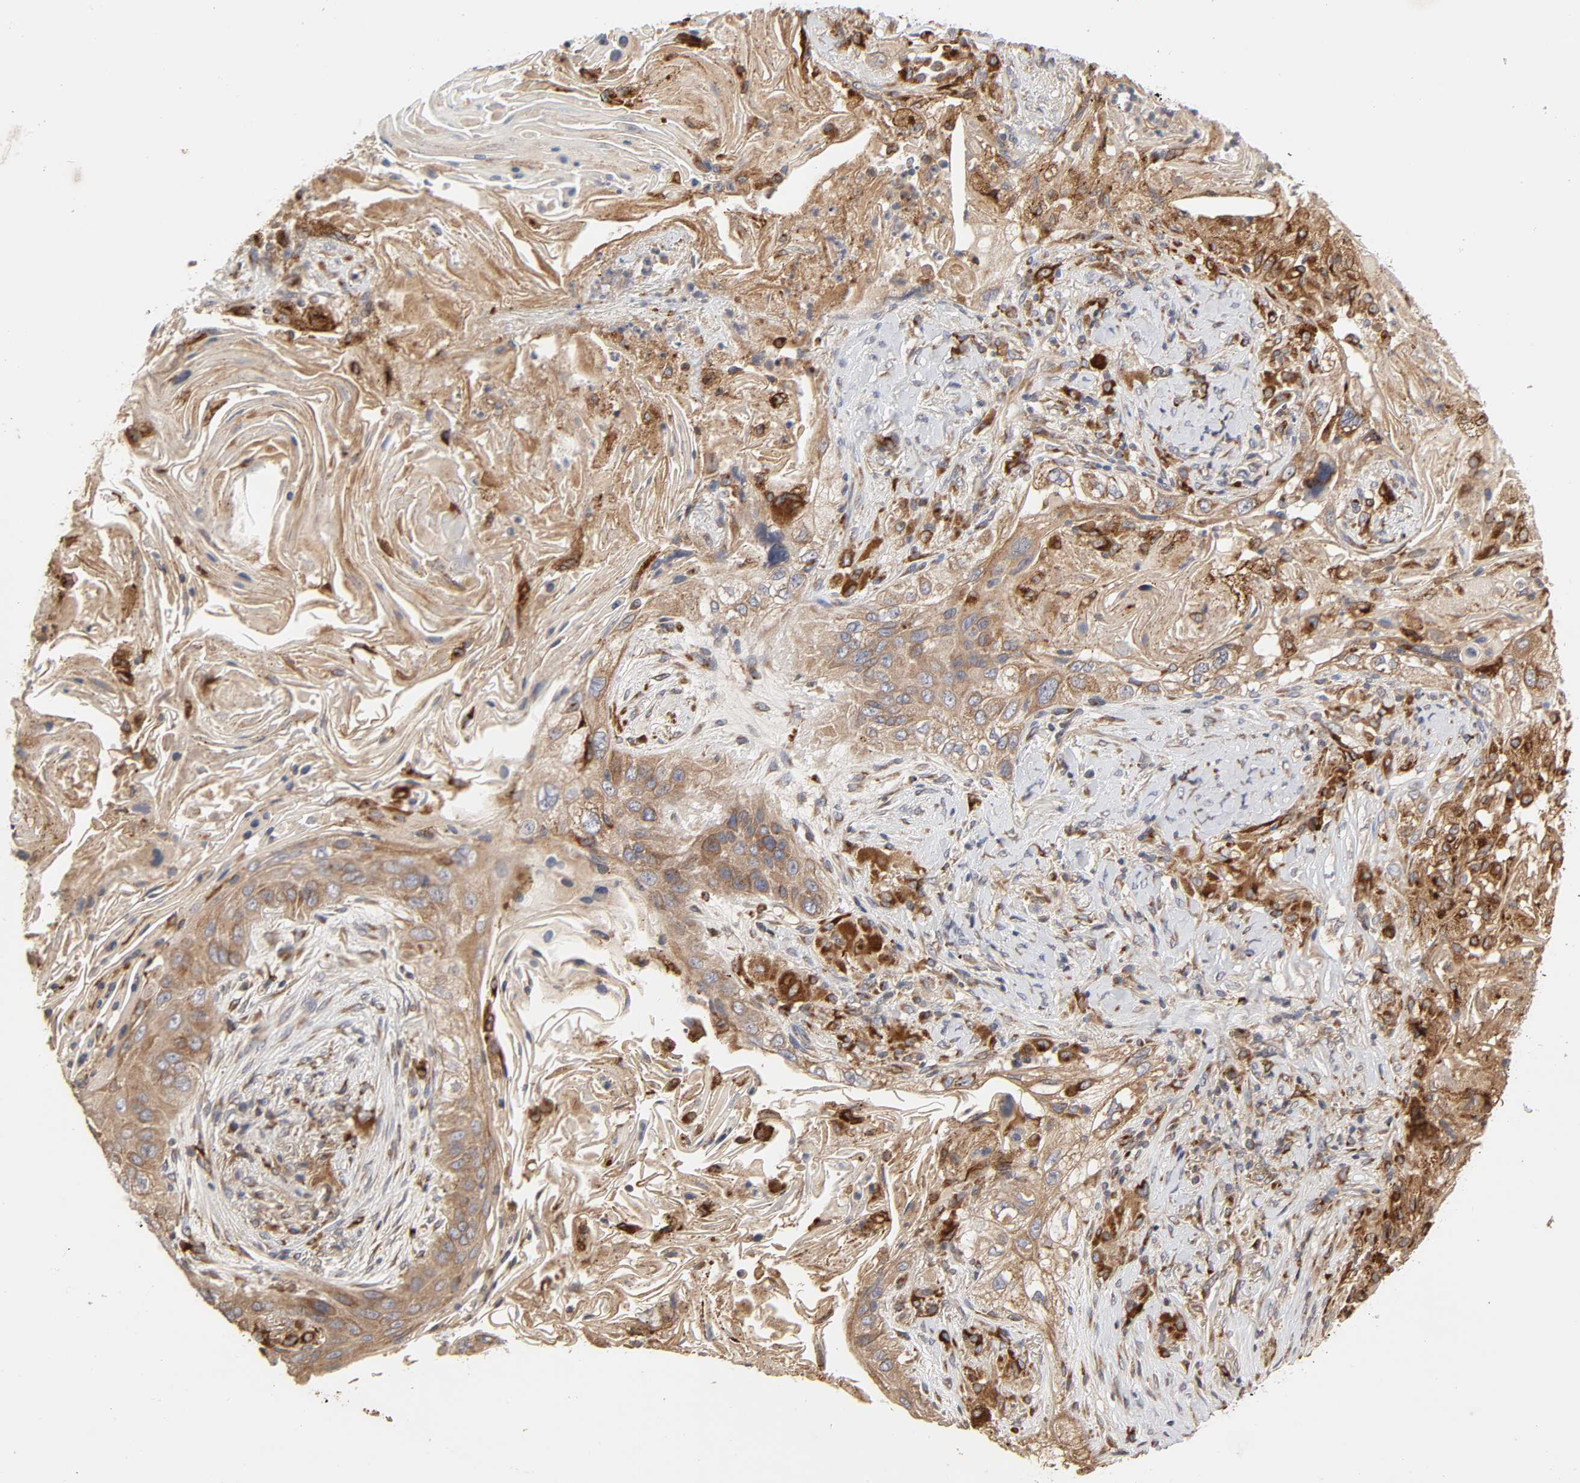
{"staining": {"intensity": "moderate", "quantity": ">75%", "location": "cytoplasmic/membranous"}, "tissue": "lung cancer", "cell_type": "Tumor cells", "image_type": "cancer", "snomed": [{"axis": "morphology", "description": "Squamous cell carcinoma, NOS"}, {"axis": "topography", "description": "Lung"}], "caption": "A brown stain labels moderate cytoplasmic/membranous staining of a protein in human lung cancer (squamous cell carcinoma) tumor cells. The staining was performed using DAB (3,3'-diaminobenzidine), with brown indicating positive protein expression. Nuclei are stained blue with hematoxylin.", "gene": "GNPTG", "patient": {"sex": "female", "age": 67}}